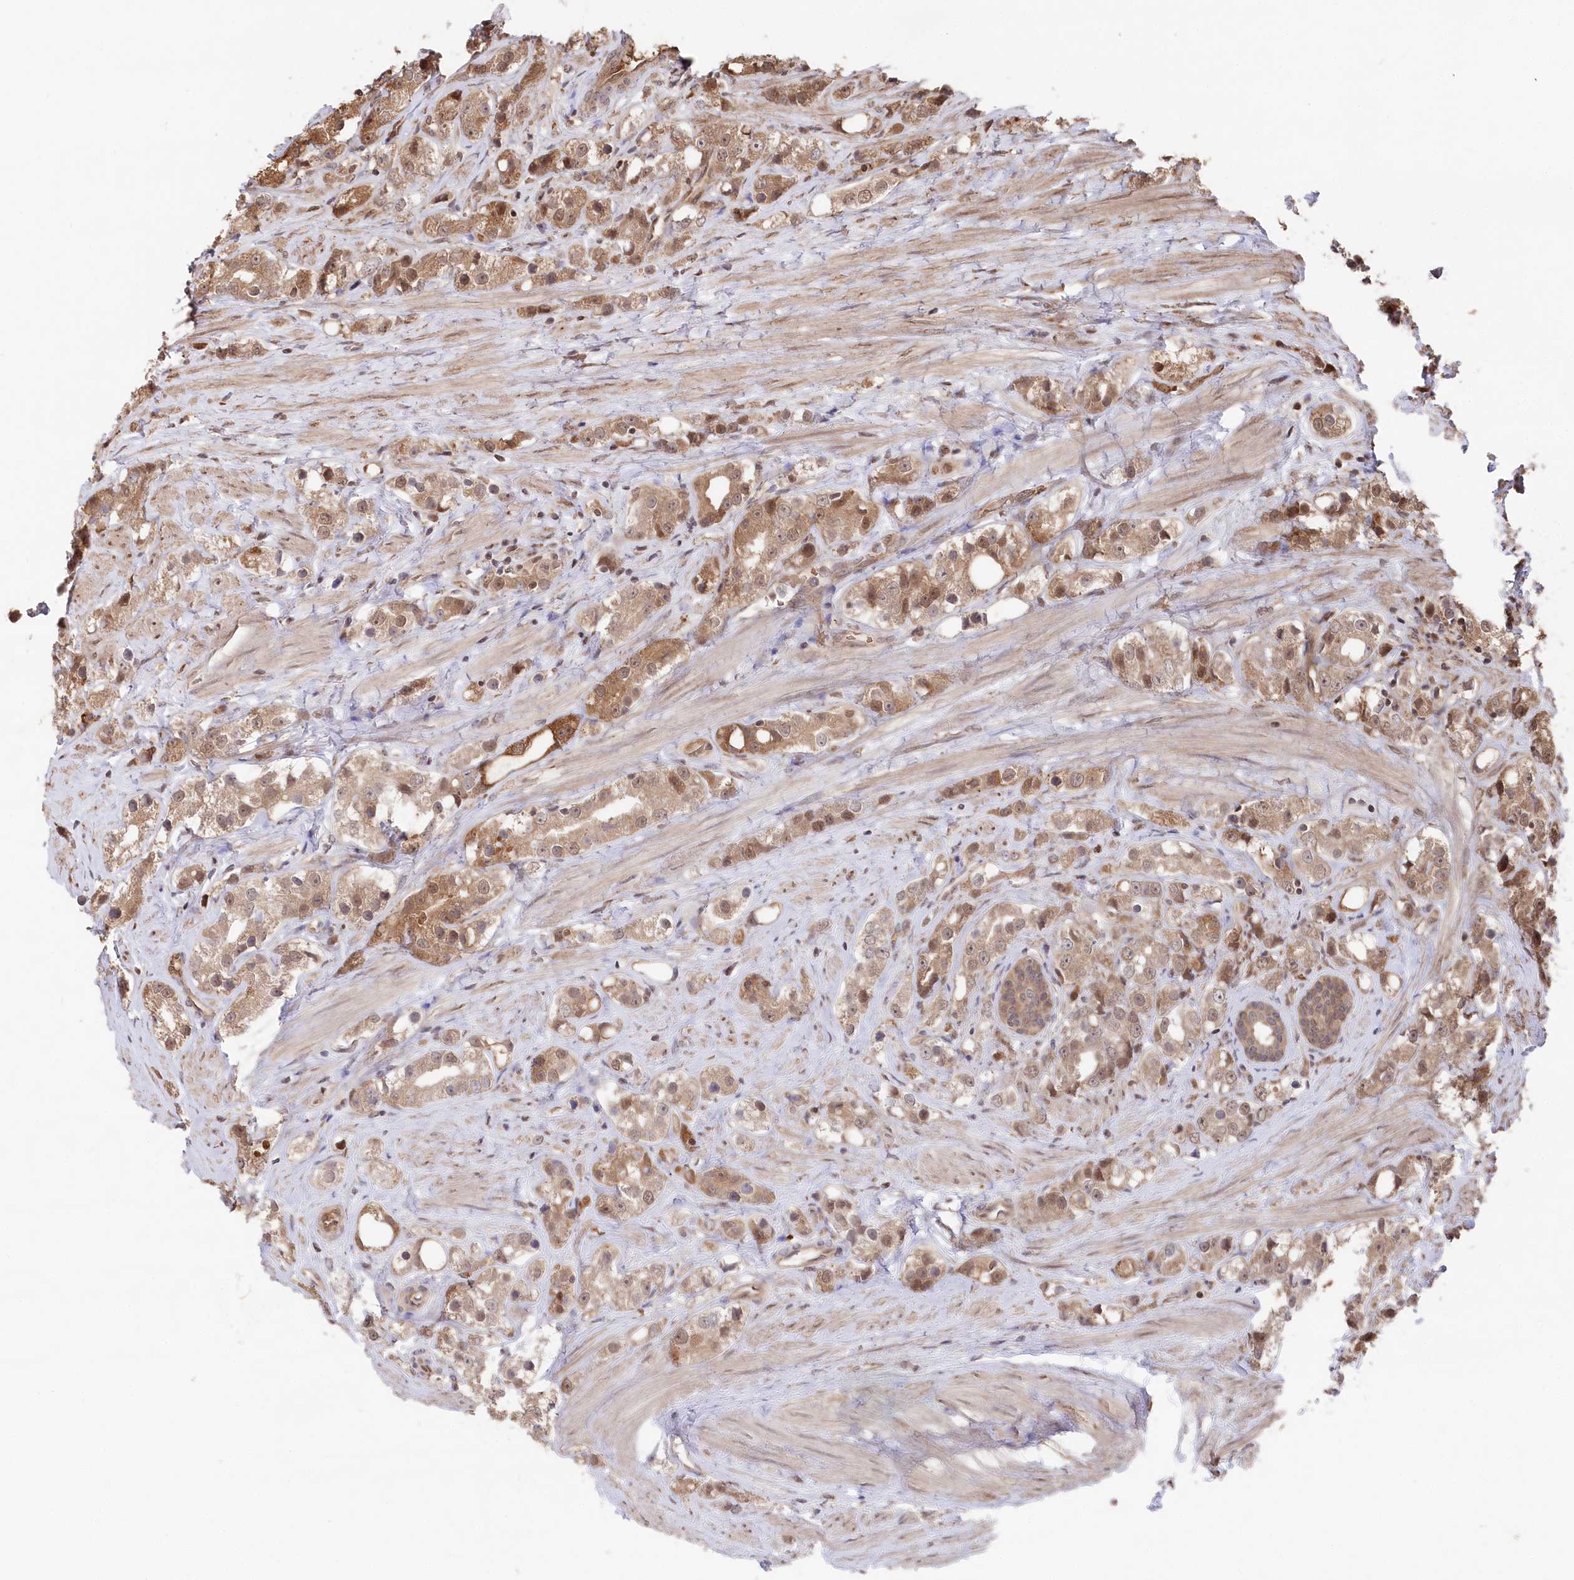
{"staining": {"intensity": "moderate", "quantity": ">75%", "location": "cytoplasmic/membranous,nuclear"}, "tissue": "prostate cancer", "cell_type": "Tumor cells", "image_type": "cancer", "snomed": [{"axis": "morphology", "description": "Adenocarcinoma, NOS"}, {"axis": "topography", "description": "Prostate"}], "caption": "Moderate cytoplasmic/membranous and nuclear positivity for a protein is seen in about >75% of tumor cells of prostate cancer using immunohistochemistry.", "gene": "PSMA1", "patient": {"sex": "male", "age": 79}}